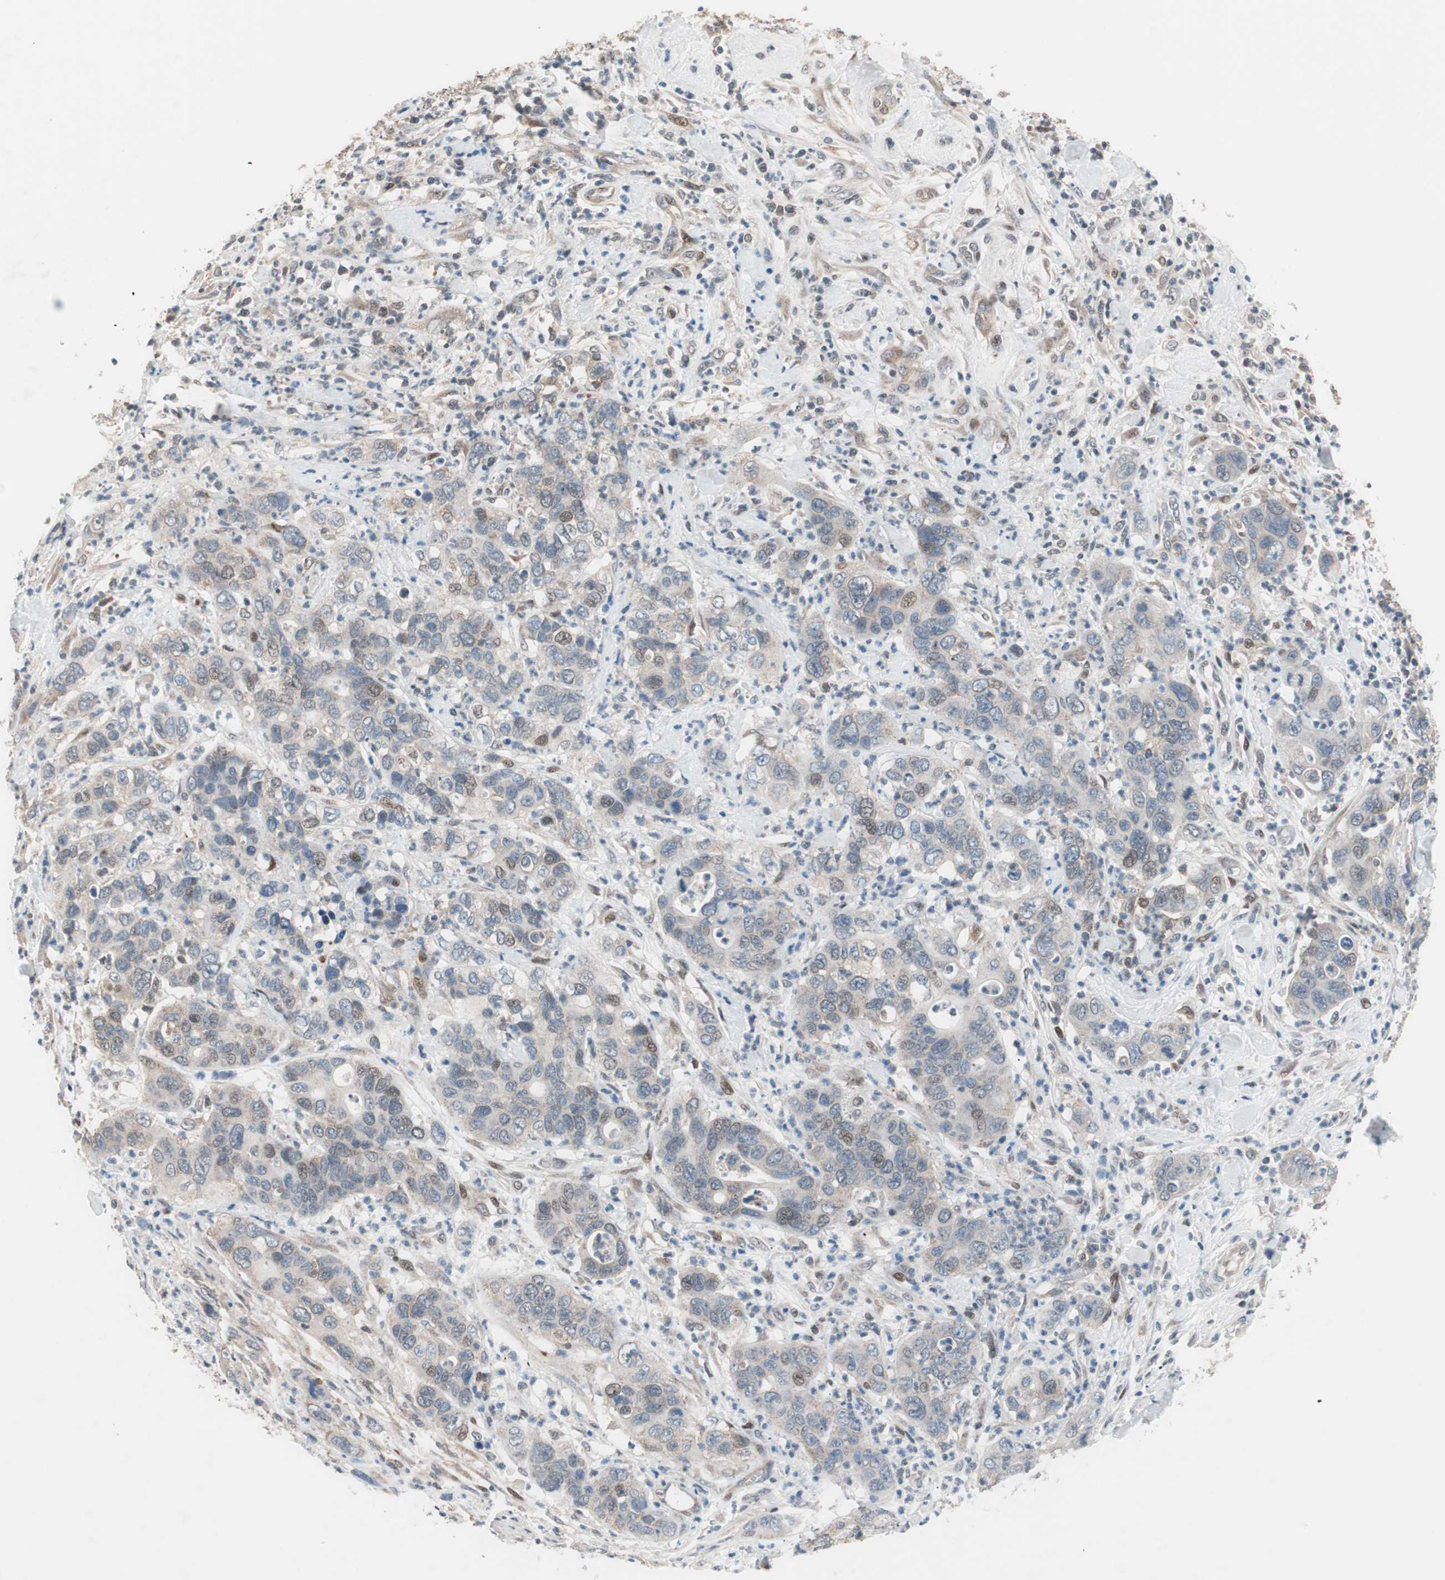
{"staining": {"intensity": "negative", "quantity": "none", "location": "none"}, "tissue": "pancreatic cancer", "cell_type": "Tumor cells", "image_type": "cancer", "snomed": [{"axis": "morphology", "description": "Adenocarcinoma, NOS"}, {"axis": "topography", "description": "Pancreas"}], "caption": "An immunohistochemistry photomicrograph of pancreatic adenocarcinoma is shown. There is no staining in tumor cells of pancreatic adenocarcinoma.", "gene": "POLH", "patient": {"sex": "female", "age": 71}}